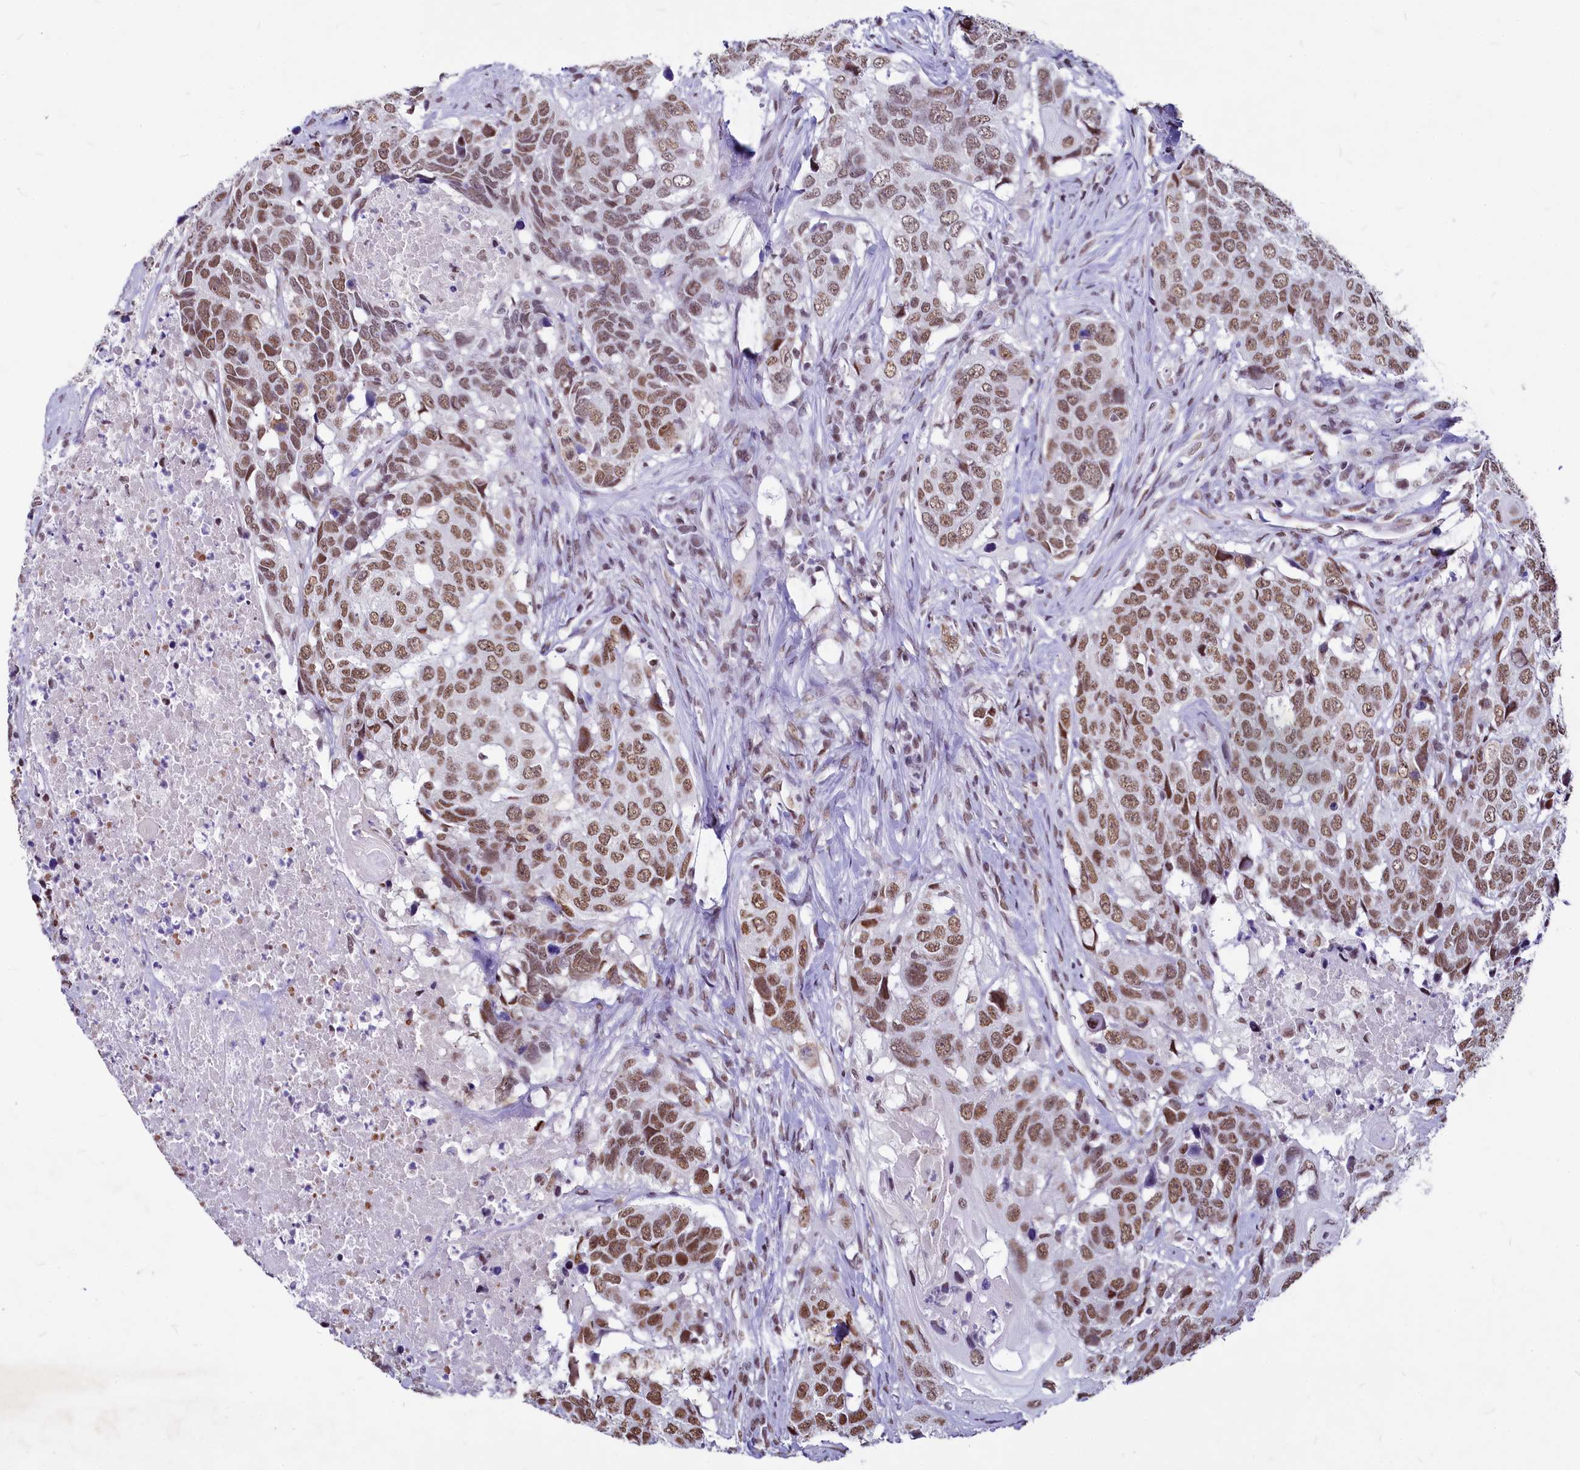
{"staining": {"intensity": "moderate", "quantity": ">75%", "location": "nuclear"}, "tissue": "head and neck cancer", "cell_type": "Tumor cells", "image_type": "cancer", "snomed": [{"axis": "morphology", "description": "Squamous cell carcinoma, NOS"}, {"axis": "topography", "description": "Head-Neck"}], "caption": "Tumor cells display medium levels of moderate nuclear staining in approximately >75% of cells in head and neck squamous cell carcinoma.", "gene": "PARPBP", "patient": {"sex": "male", "age": 66}}